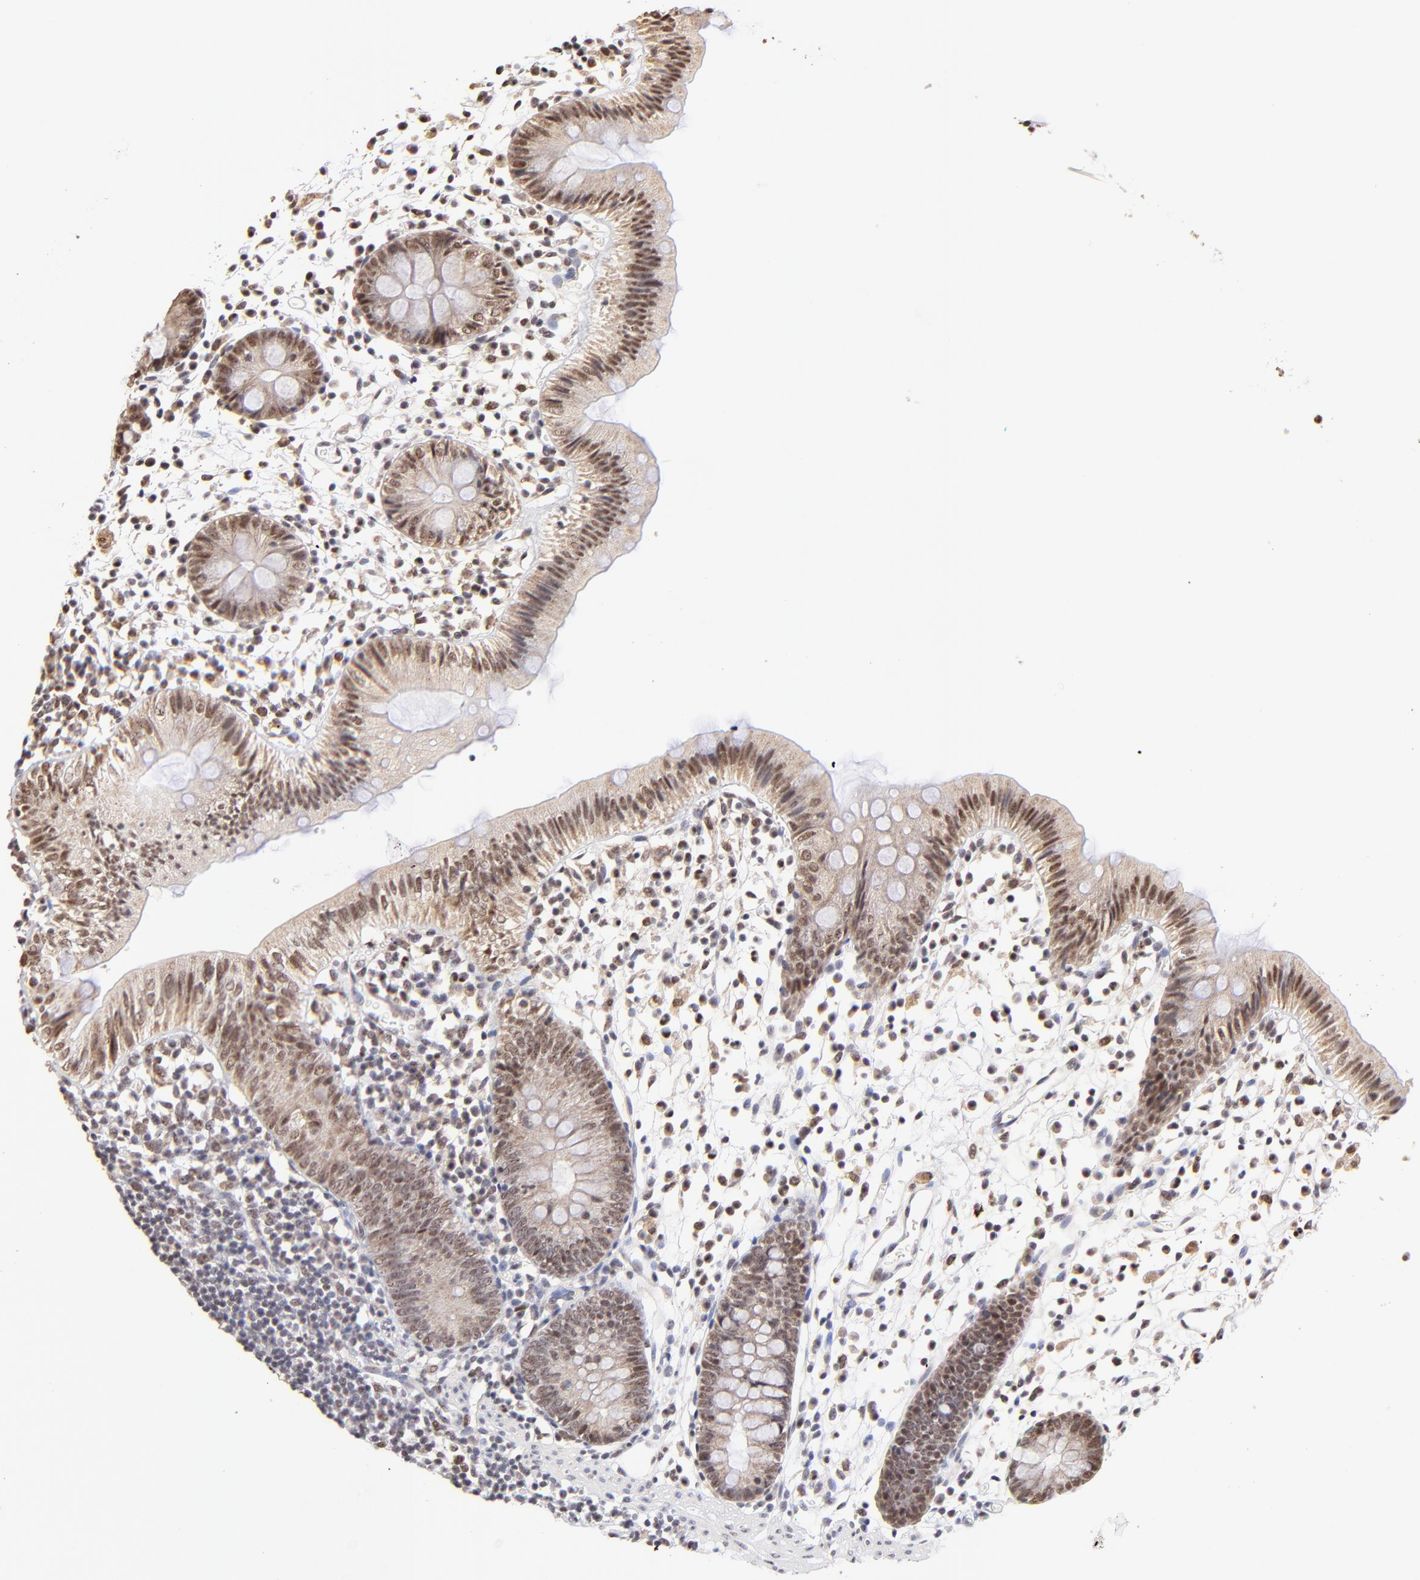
{"staining": {"intensity": "negative", "quantity": "none", "location": "none"}, "tissue": "colon", "cell_type": "Endothelial cells", "image_type": "normal", "snomed": [{"axis": "morphology", "description": "Normal tissue, NOS"}, {"axis": "topography", "description": "Colon"}], "caption": "A high-resolution histopathology image shows immunohistochemistry (IHC) staining of unremarkable colon, which displays no significant positivity in endothelial cells.", "gene": "ZNF670", "patient": {"sex": "male", "age": 14}}